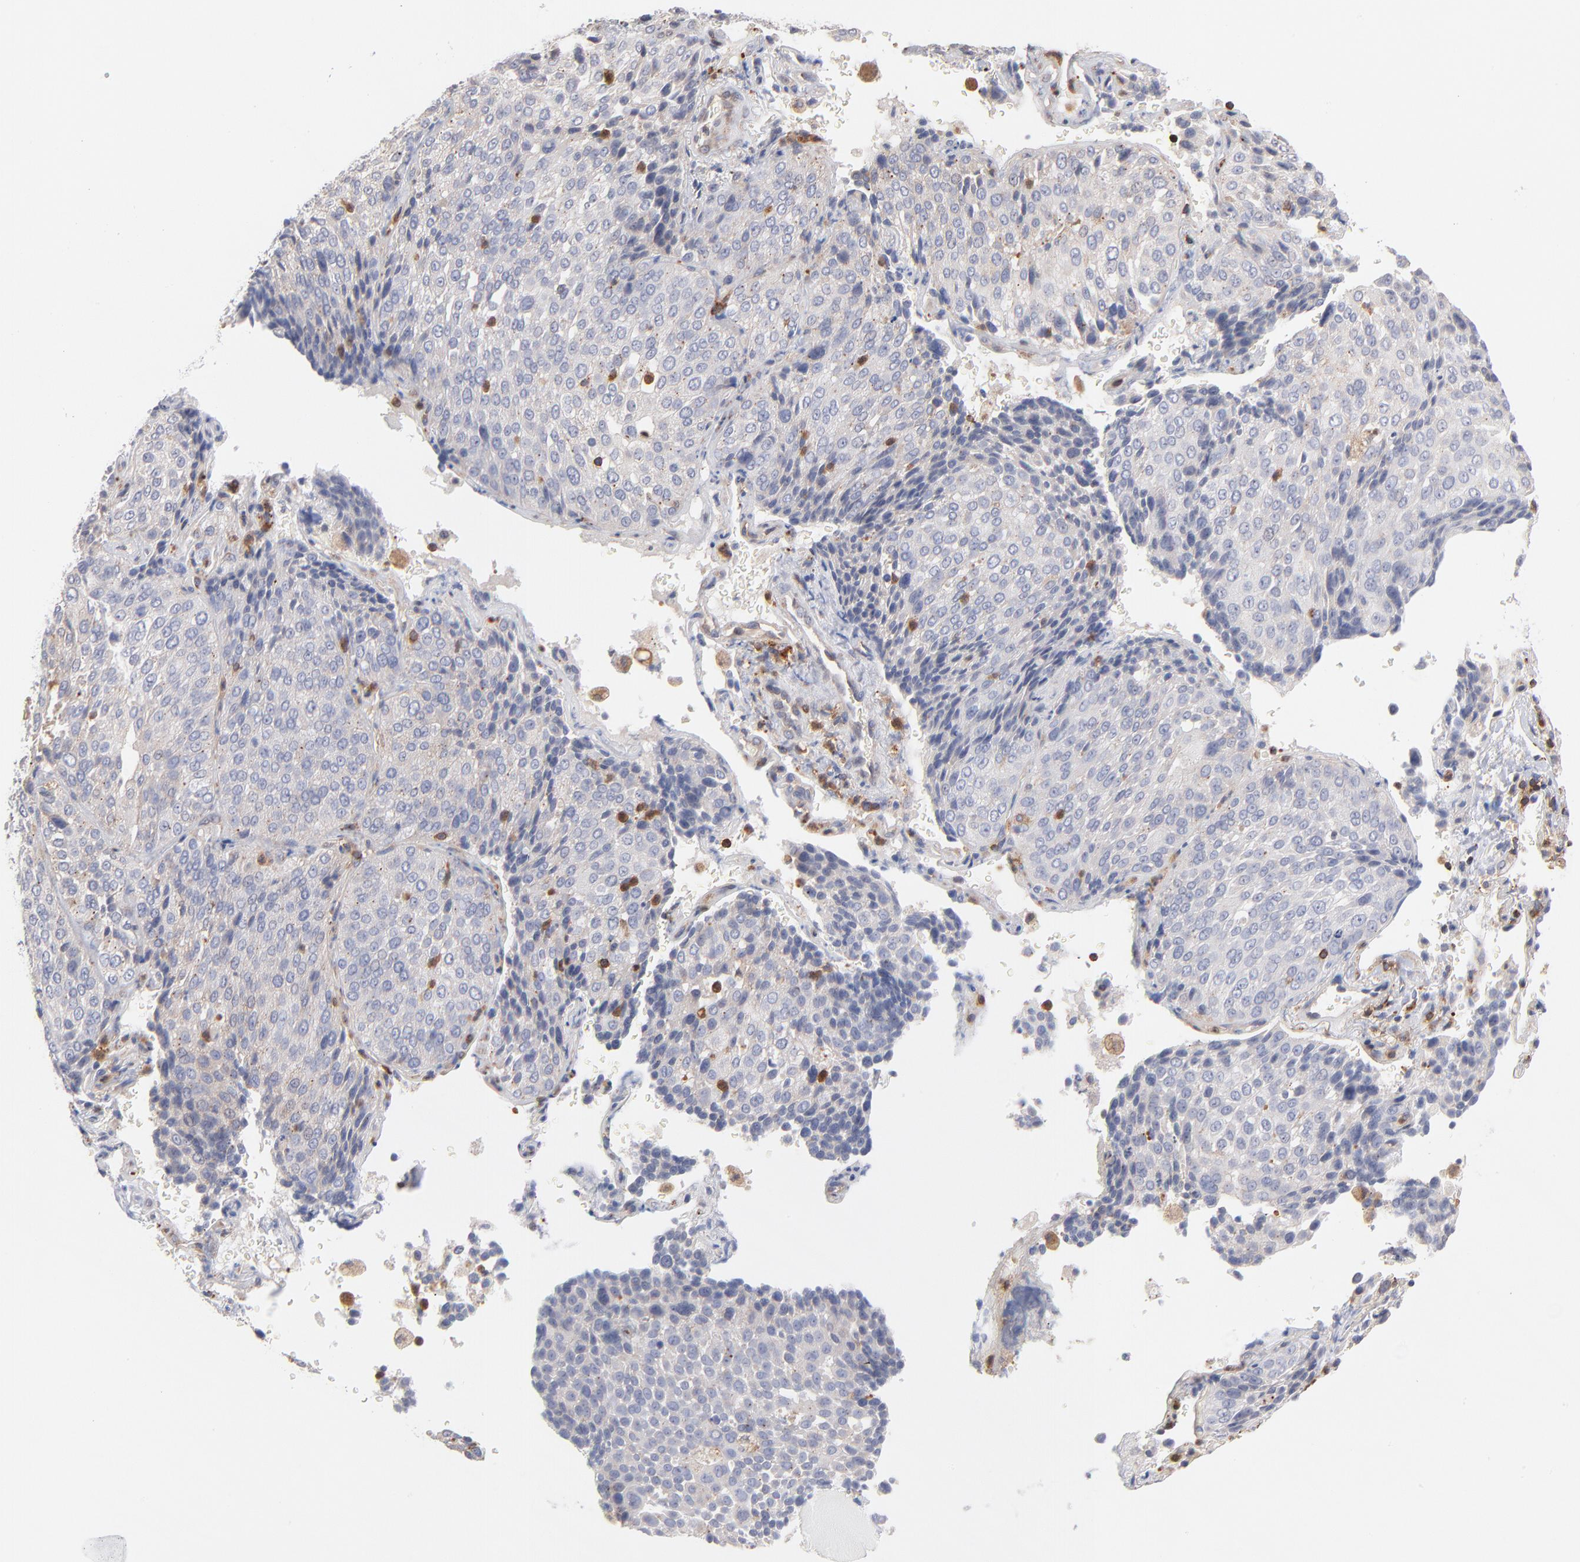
{"staining": {"intensity": "negative", "quantity": "none", "location": "none"}, "tissue": "lung cancer", "cell_type": "Tumor cells", "image_type": "cancer", "snomed": [{"axis": "morphology", "description": "Squamous cell carcinoma, NOS"}, {"axis": "topography", "description": "Lung"}], "caption": "This is an IHC image of human squamous cell carcinoma (lung). There is no staining in tumor cells.", "gene": "WIPF1", "patient": {"sex": "male", "age": 54}}